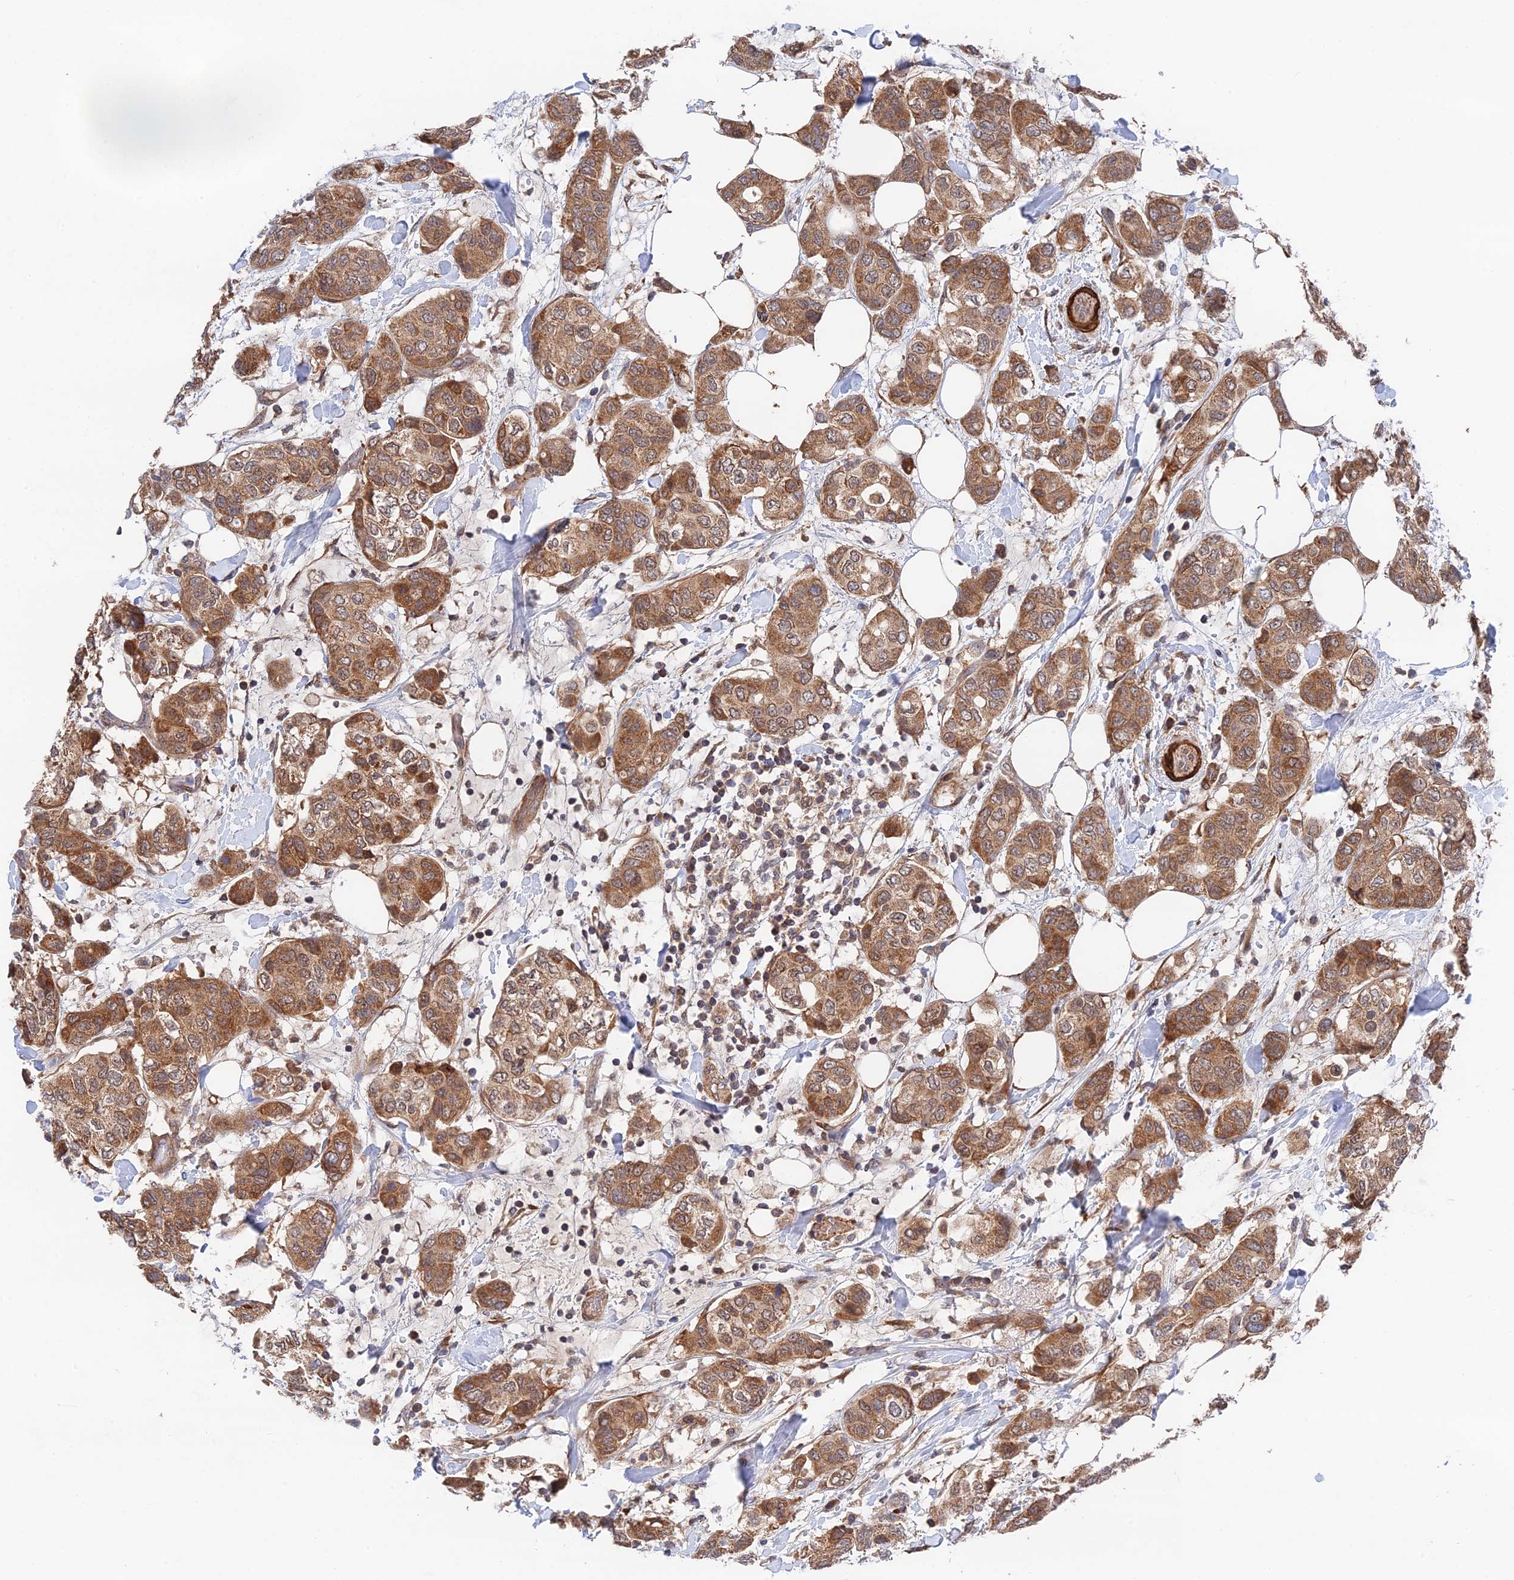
{"staining": {"intensity": "moderate", "quantity": ">75%", "location": "cytoplasmic/membranous"}, "tissue": "breast cancer", "cell_type": "Tumor cells", "image_type": "cancer", "snomed": [{"axis": "morphology", "description": "Lobular carcinoma"}, {"axis": "topography", "description": "Breast"}], "caption": "Protein staining of breast cancer (lobular carcinoma) tissue displays moderate cytoplasmic/membranous positivity in approximately >75% of tumor cells.", "gene": "ZNF320", "patient": {"sex": "female", "age": 51}}